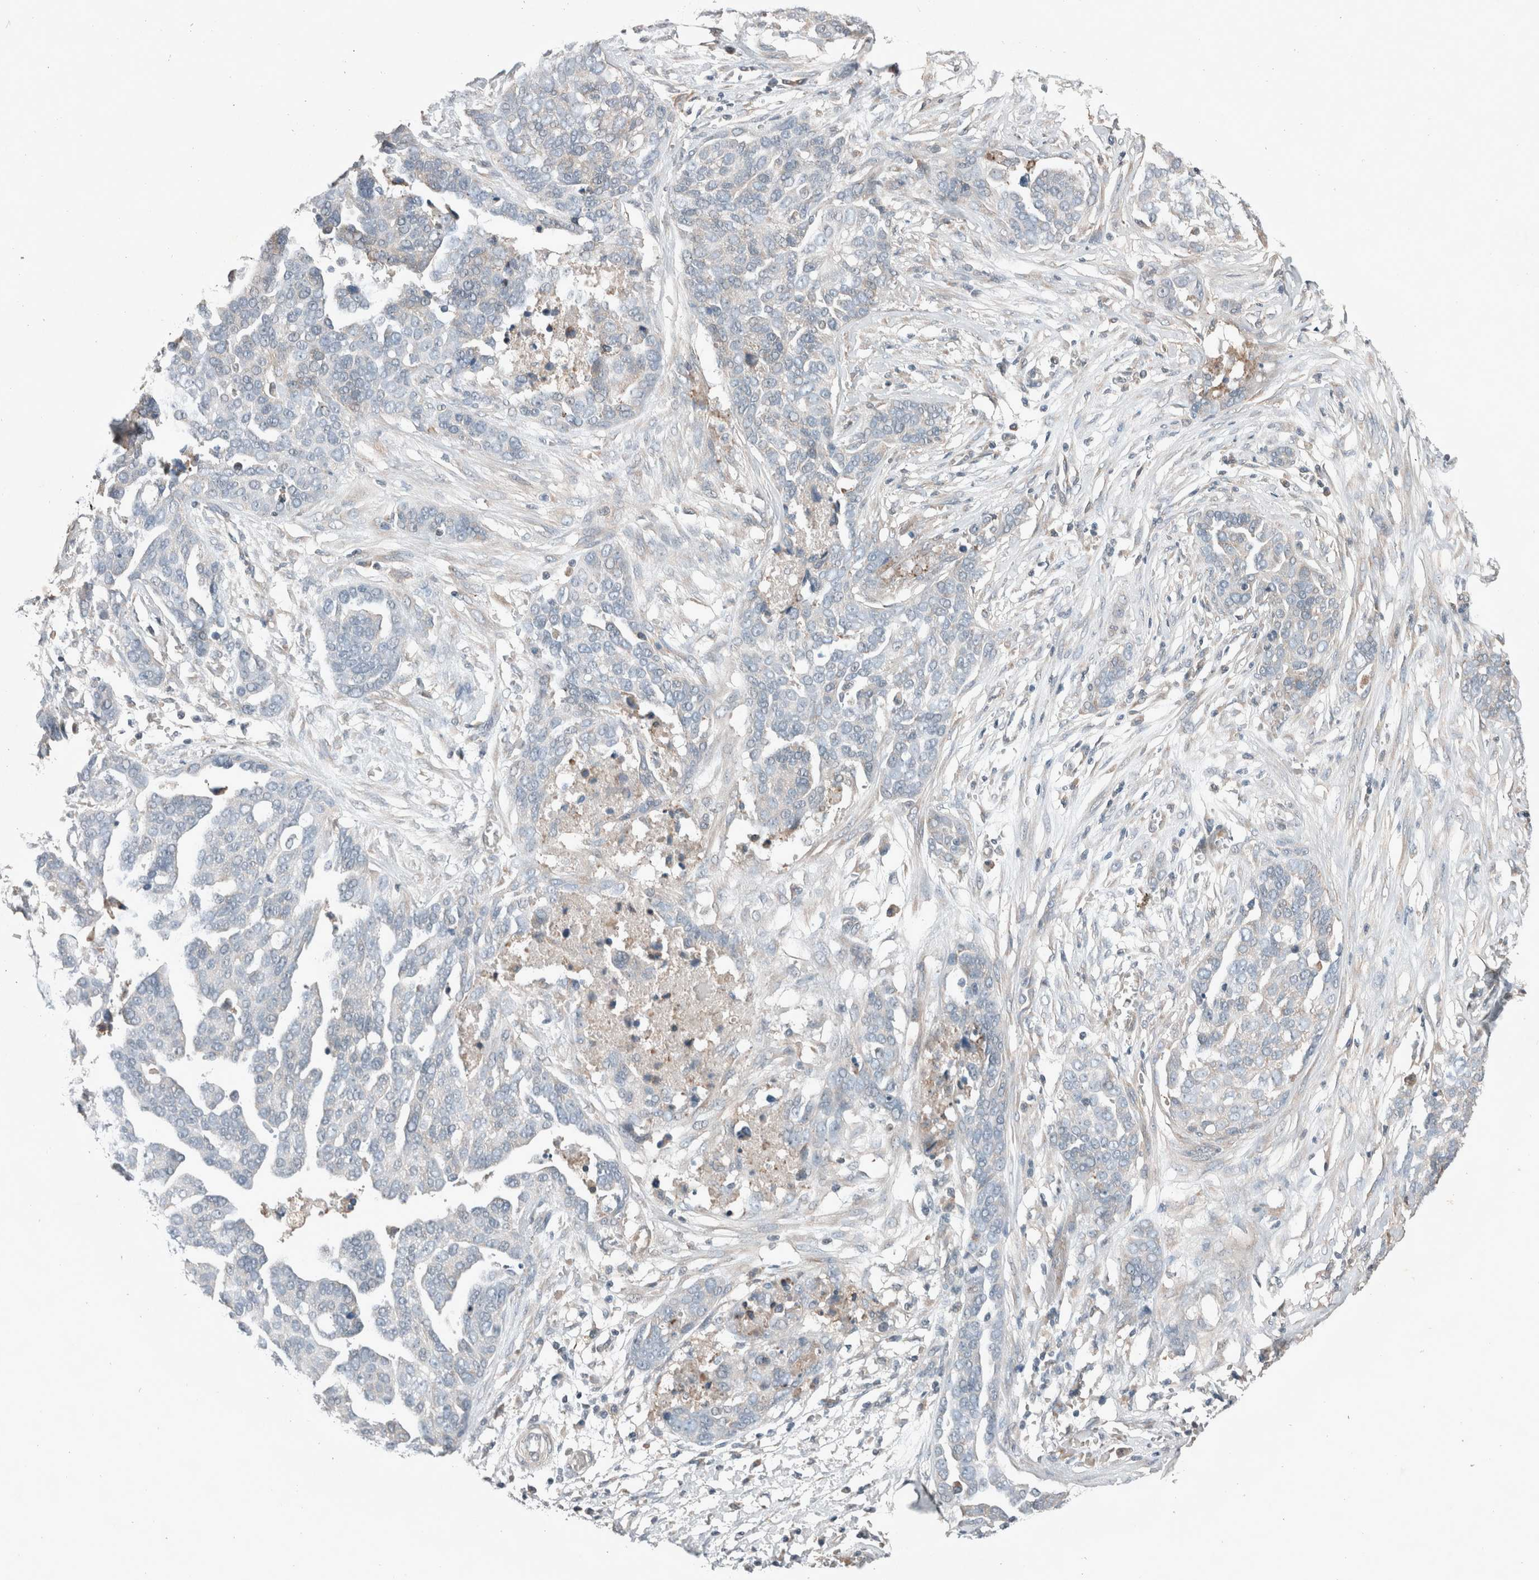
{"staining": {"intensity": "negative", "quantity": "none", "location": "none"}, "tissue": "ovarian cancer", "cell_type": "Tumor cells", "image_type": "cancer", "snomed": [{"axis": "morphology", "description": "Cystadenocarcinoma, serous, NOS"}, {"axis": "topography", "description": "Ovary"}], "caption": "There is no significant positivity in tumor cells of serous cystadenocarcinoma (ovarian). (DAB (3,3'-diaminobenzidine) IHC visualized using brightfield microscopy, high magnification).", "gene": "JADE2", "patient": {"sex": "female", "age": 44}}